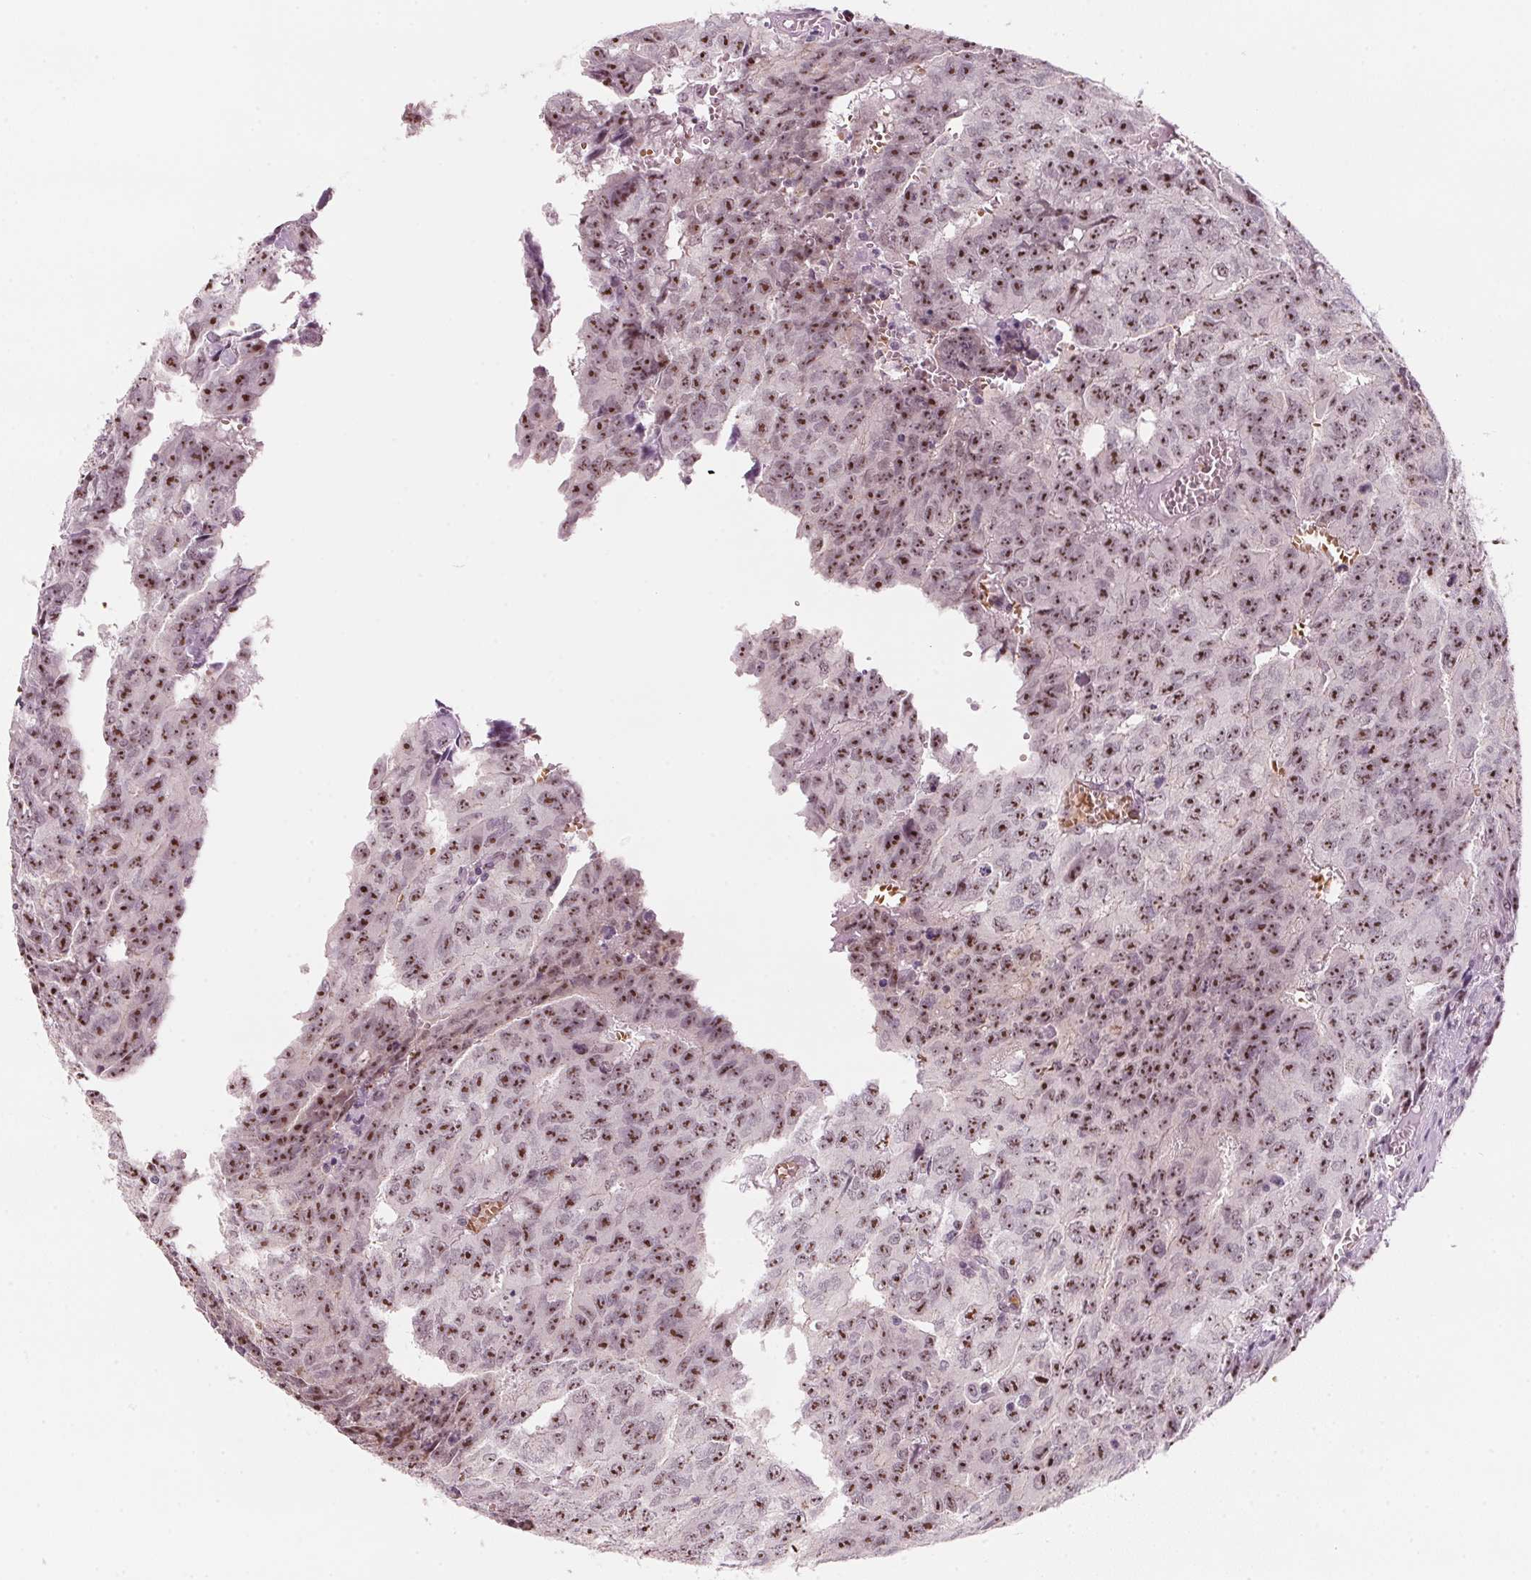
{"staining": {"intensity": "moderate", "quantity": ">75%", "location": "nuclear"}, "tissue": "testis cancer", "cell_type": "Tumor cells", "image_type": "cancer", "snomed": [{"axis": "morphology", "description": "Carcinoma, Embryonal, NOS"}, {"axis": "morphology", "description": "Teratoma, malignant, NOS"}, {"axis": "topography", "description": "Testis"}], "caption": "Testis cancer stained with a brown dye reveals moderate nuclear positive expression in about >75% of tumor cells.", "gene": "DNTTIP2", "patient": {"sex": "male", "age": 24}}